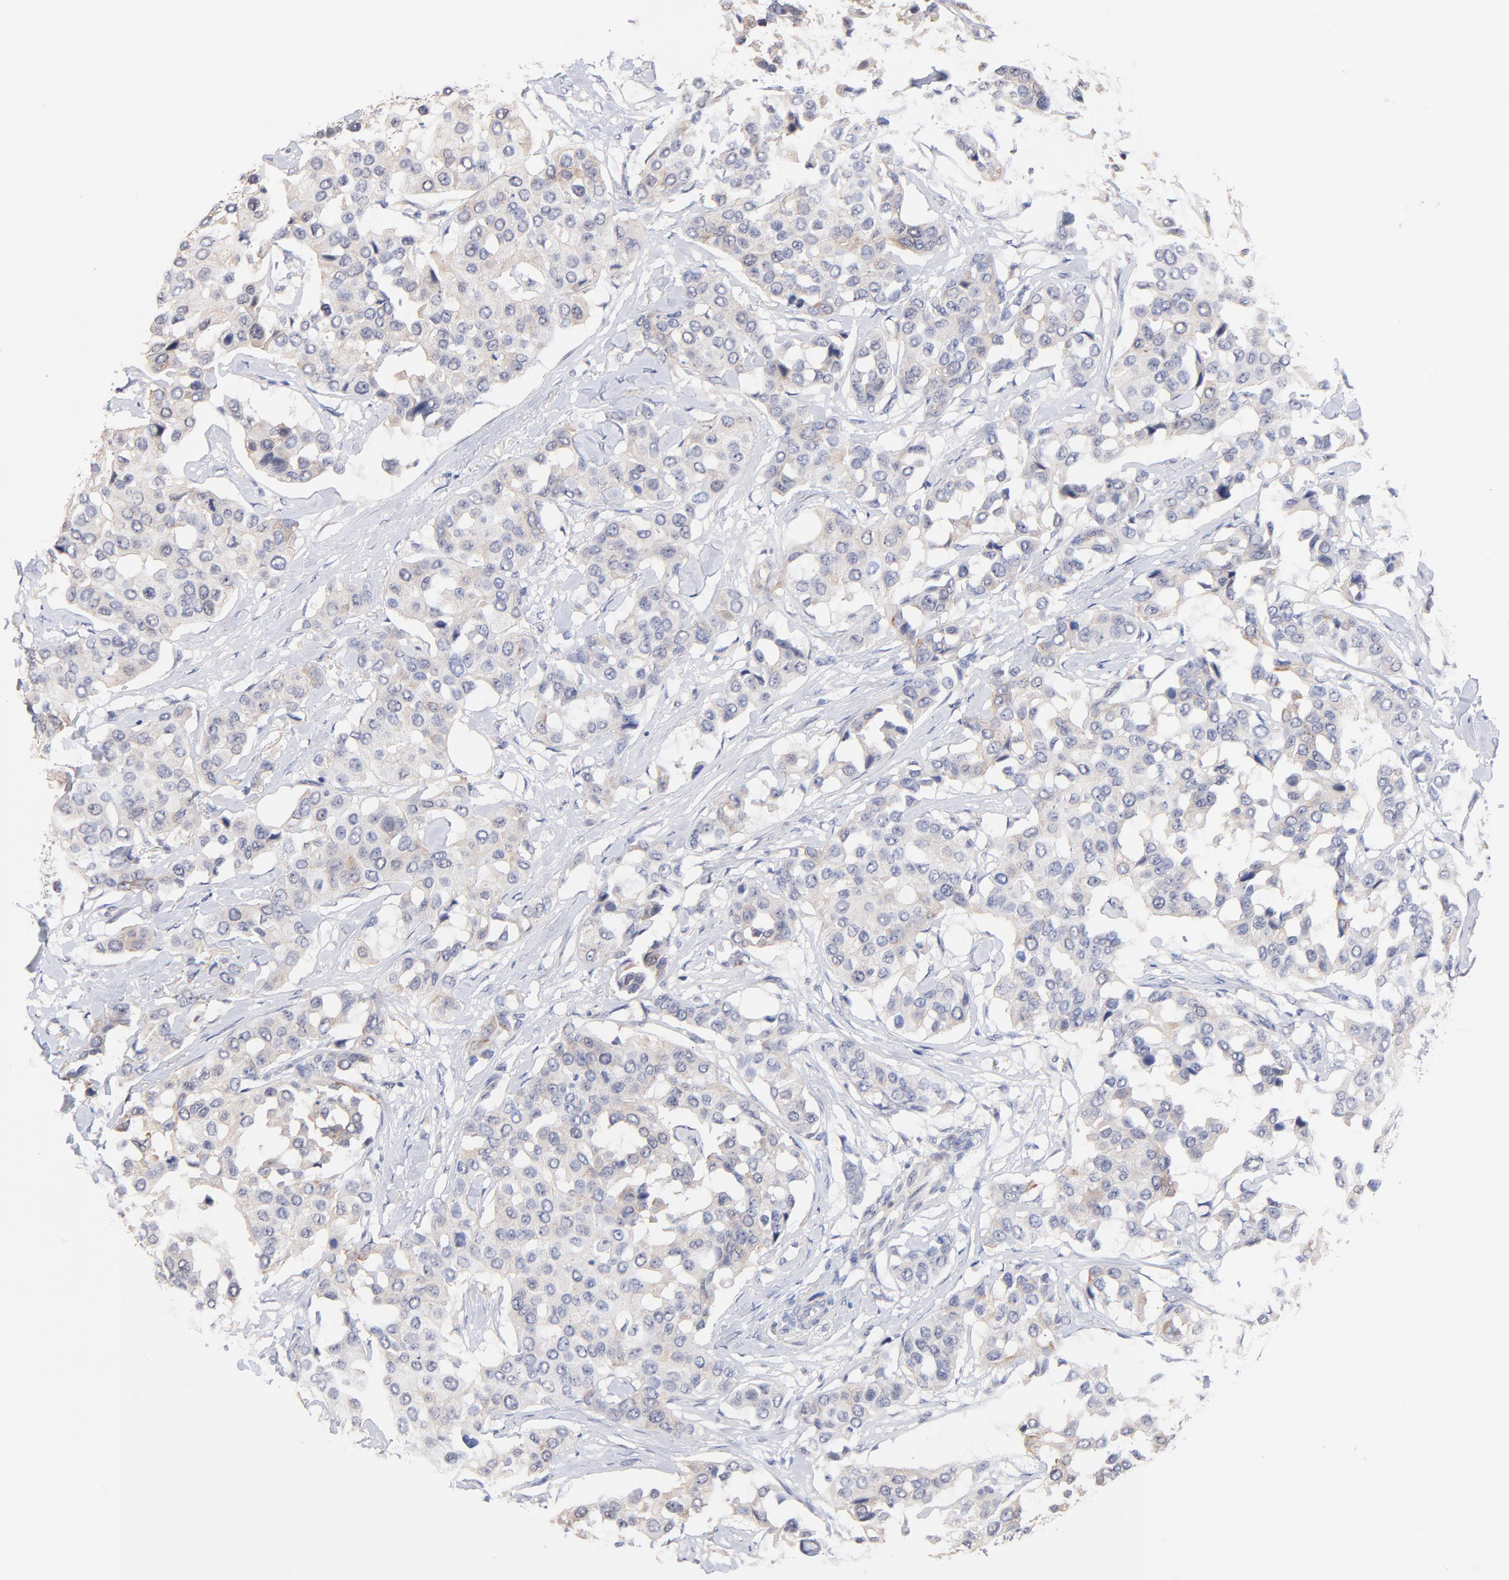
{"staining": {"intensity": "weak", "quantity": "25%-75%", "location": "cytoplasmic/membranous"}, "tissue": "breast cancer", "cell_type": "Tumor cells", "image_type": "cancer", "snomed": [{"axis": "morphology", "description": "Duct carcinoma"}, {"axis": "topography", "description": "Breast"}], "caption": "Immunohistochemistry (IHC) of invasive ductal carcinoma (breast) demonstrates low levels of weak cytoplasmic/membranous expression in approximately 25%-75% of tumor cells.", "gene": "RIBC2", "patient": {"sex": "female", "age": 80}}